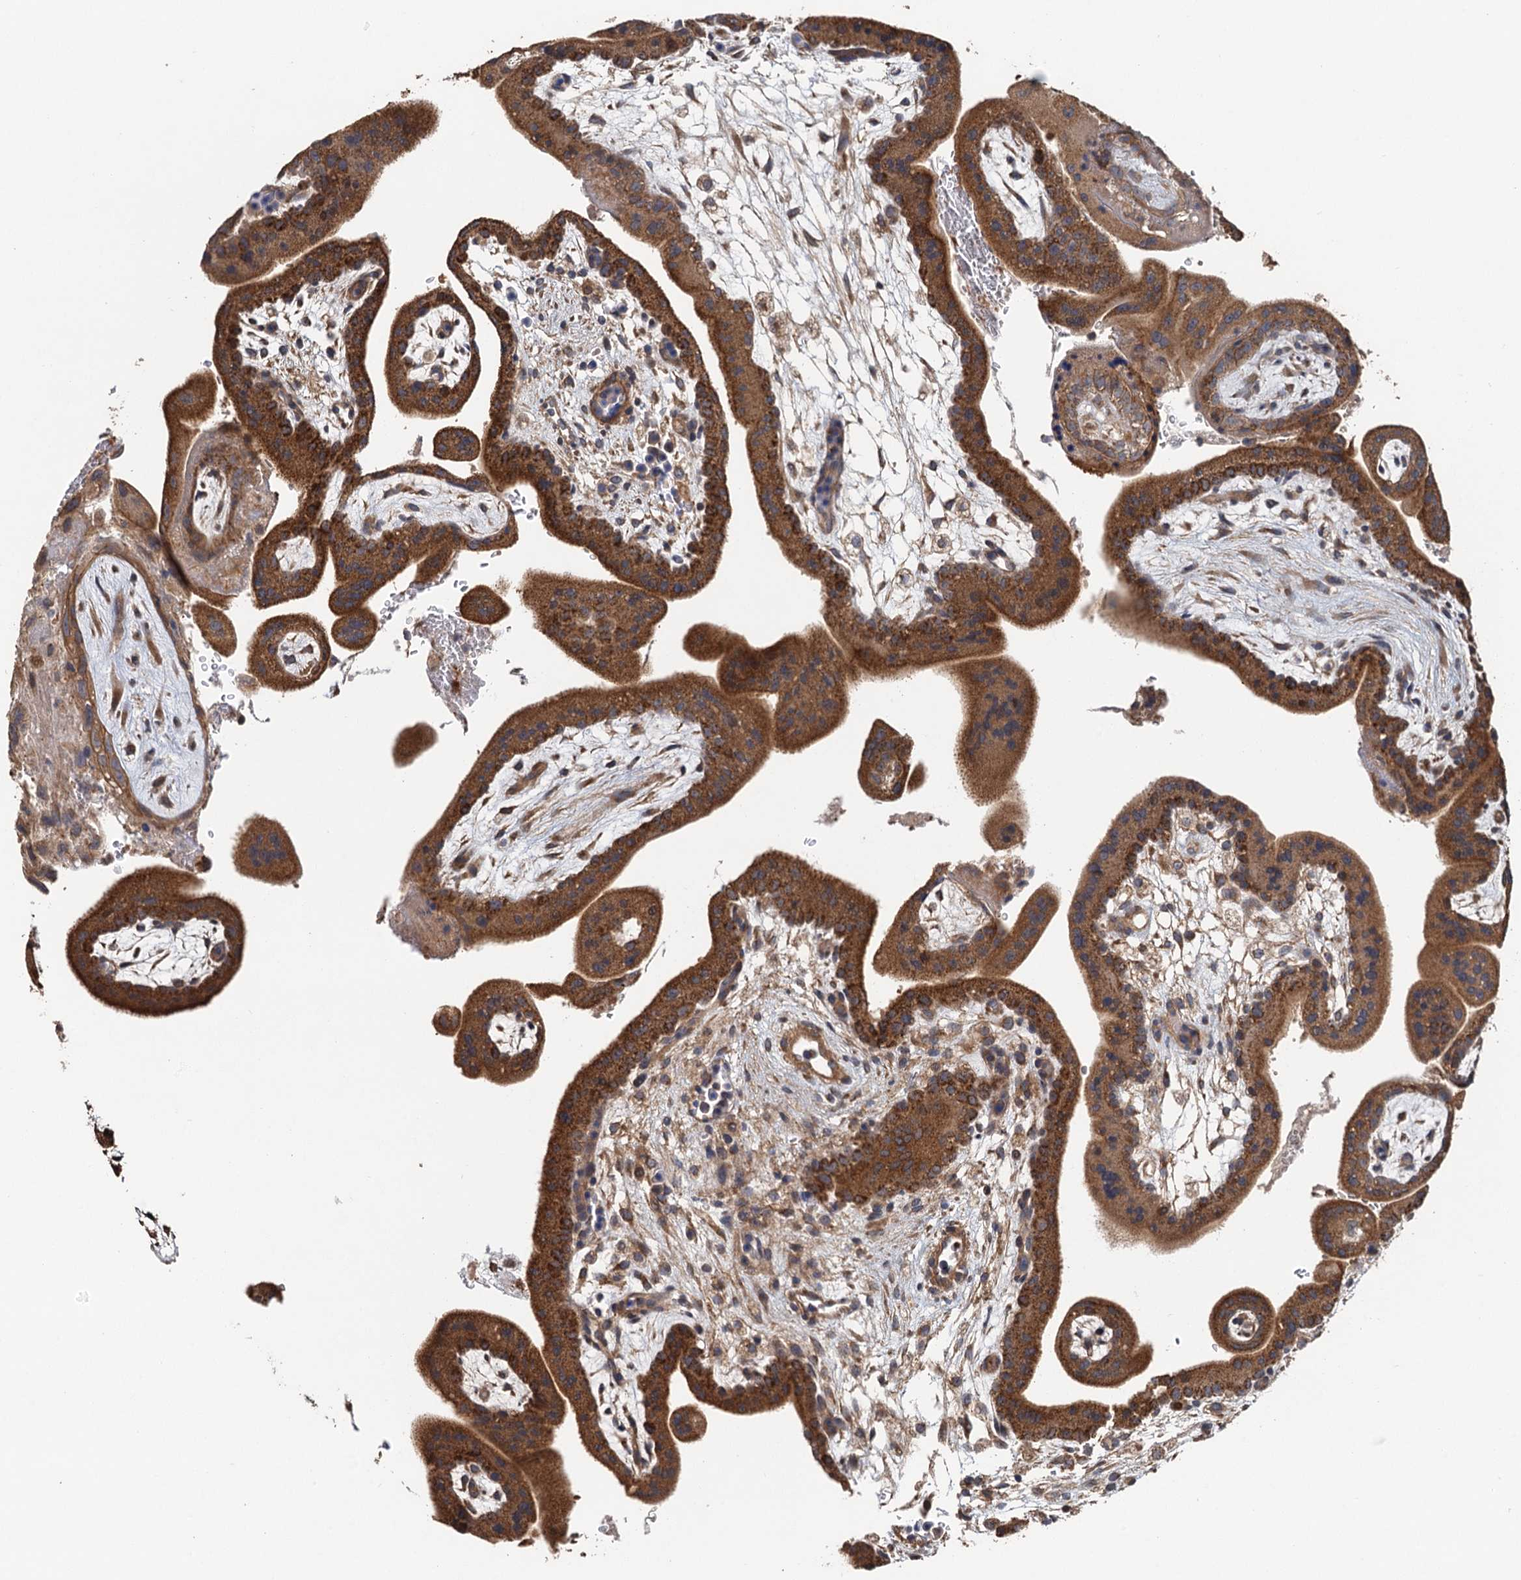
{"staining": {"intensity": "strong", "quantity": ">75%", "location": "cytoplasmic/membranous"}, "tissue": "placenta", "cell_type": "Trophoblastic cells", "image_type": "normal", "snomed": [{"axis": "morphology", "description": "Normal tissue, NOS"}, {"axis": "topography", "description": "Placenta"}], "caption": "Strong cytoplasmic/membranous protein positivity is present in approximately >75% of trophoblastic cells in placenta. Nuclei are stained in blue.", "gene": "MEAK7", "patient": {"sex": "female", "age": 35}}